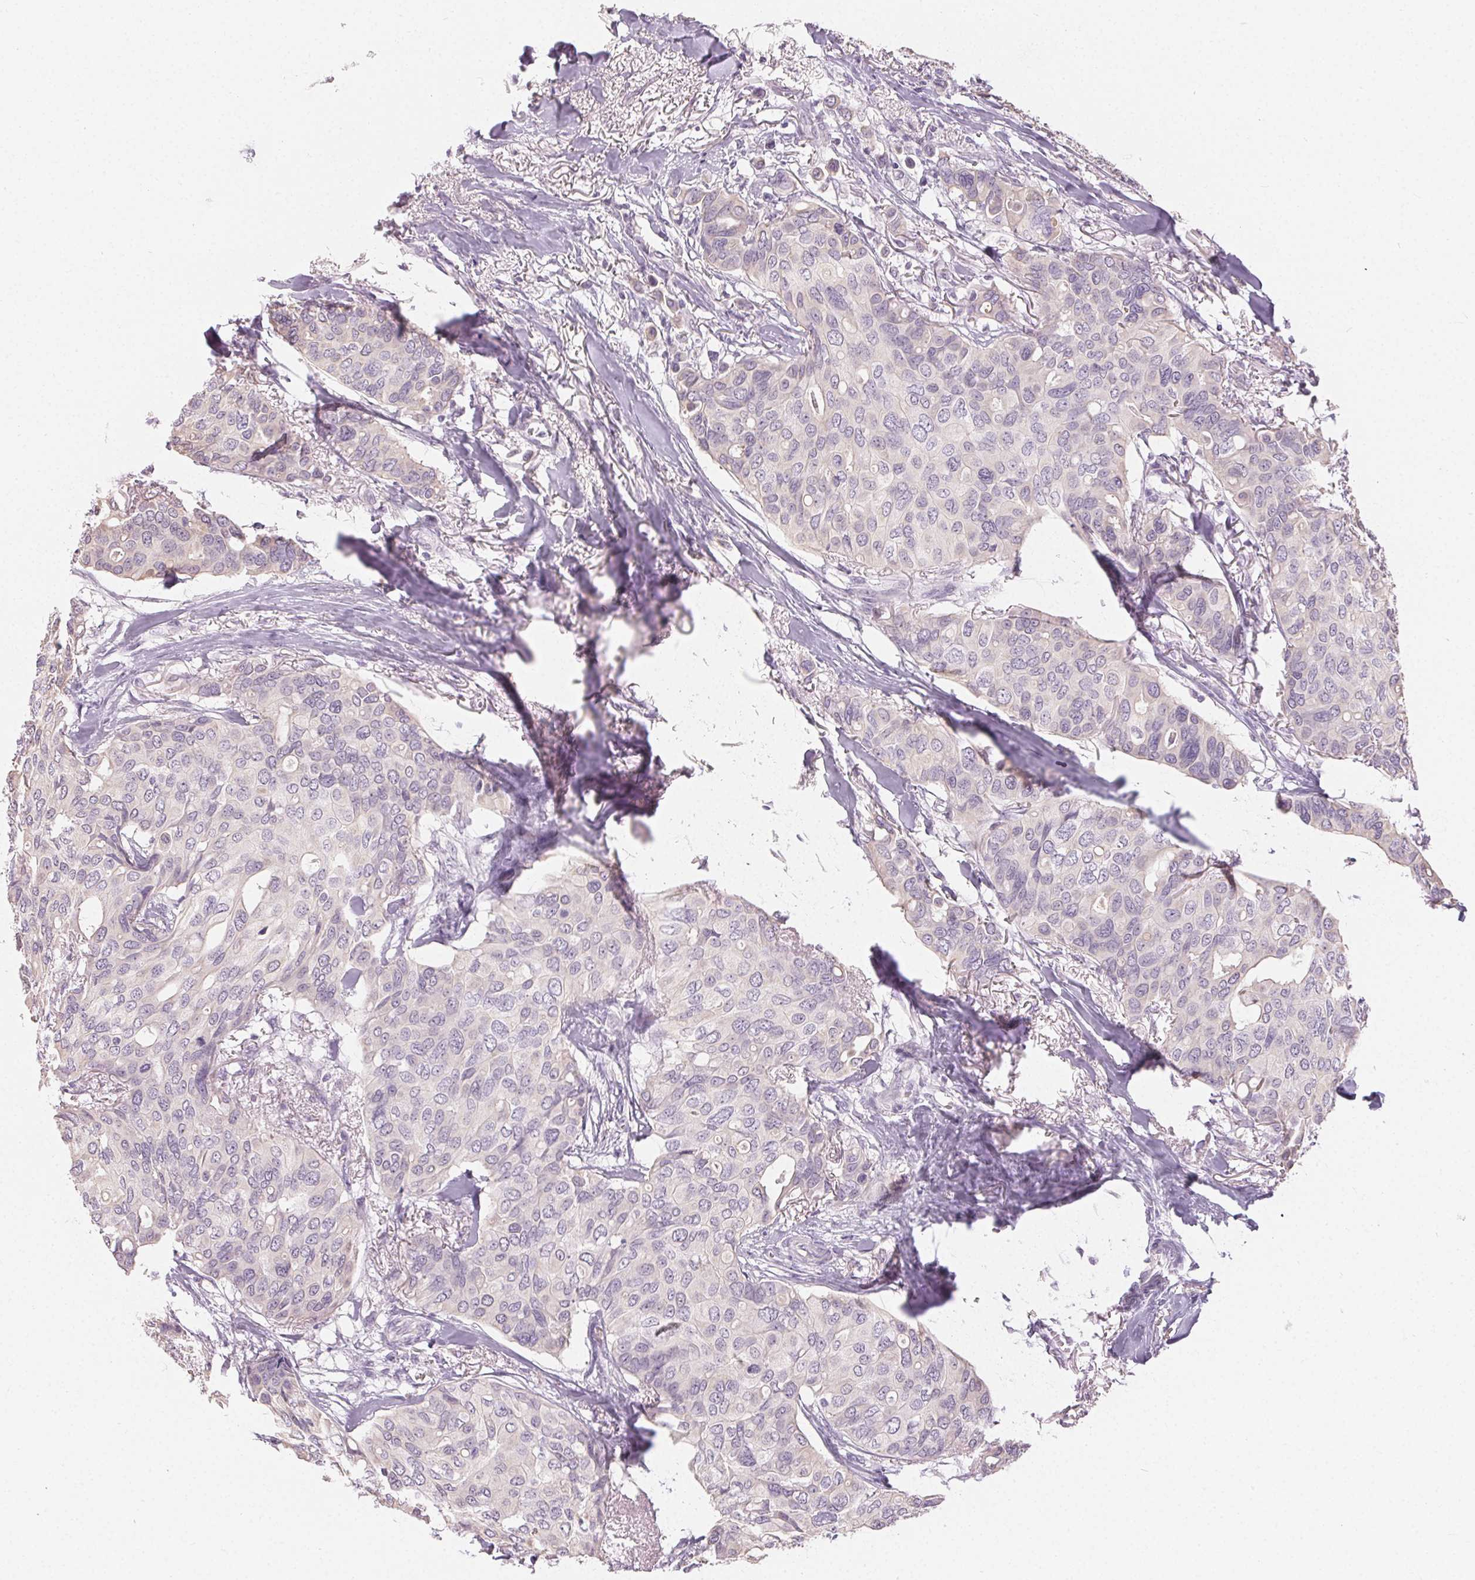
{"staining": {"intensity": "negative", "quantity": "none", "location": "none"}, "tissue": "breast cancer", "cell_type": "Tumor cells", "image_type": "cancer", "snomed": [{"axis": "morphology", "description": "Duct carcinoma"}, {"axis": "topography", "description": "Breast"}], "caption": "This is an immunohistochemistry micrograph of human breast invasive ductal carcinoma. There is no positivity in tumor cells.", "gene": "SFTPD", "patient": {"sex": "female", "age": 54}}